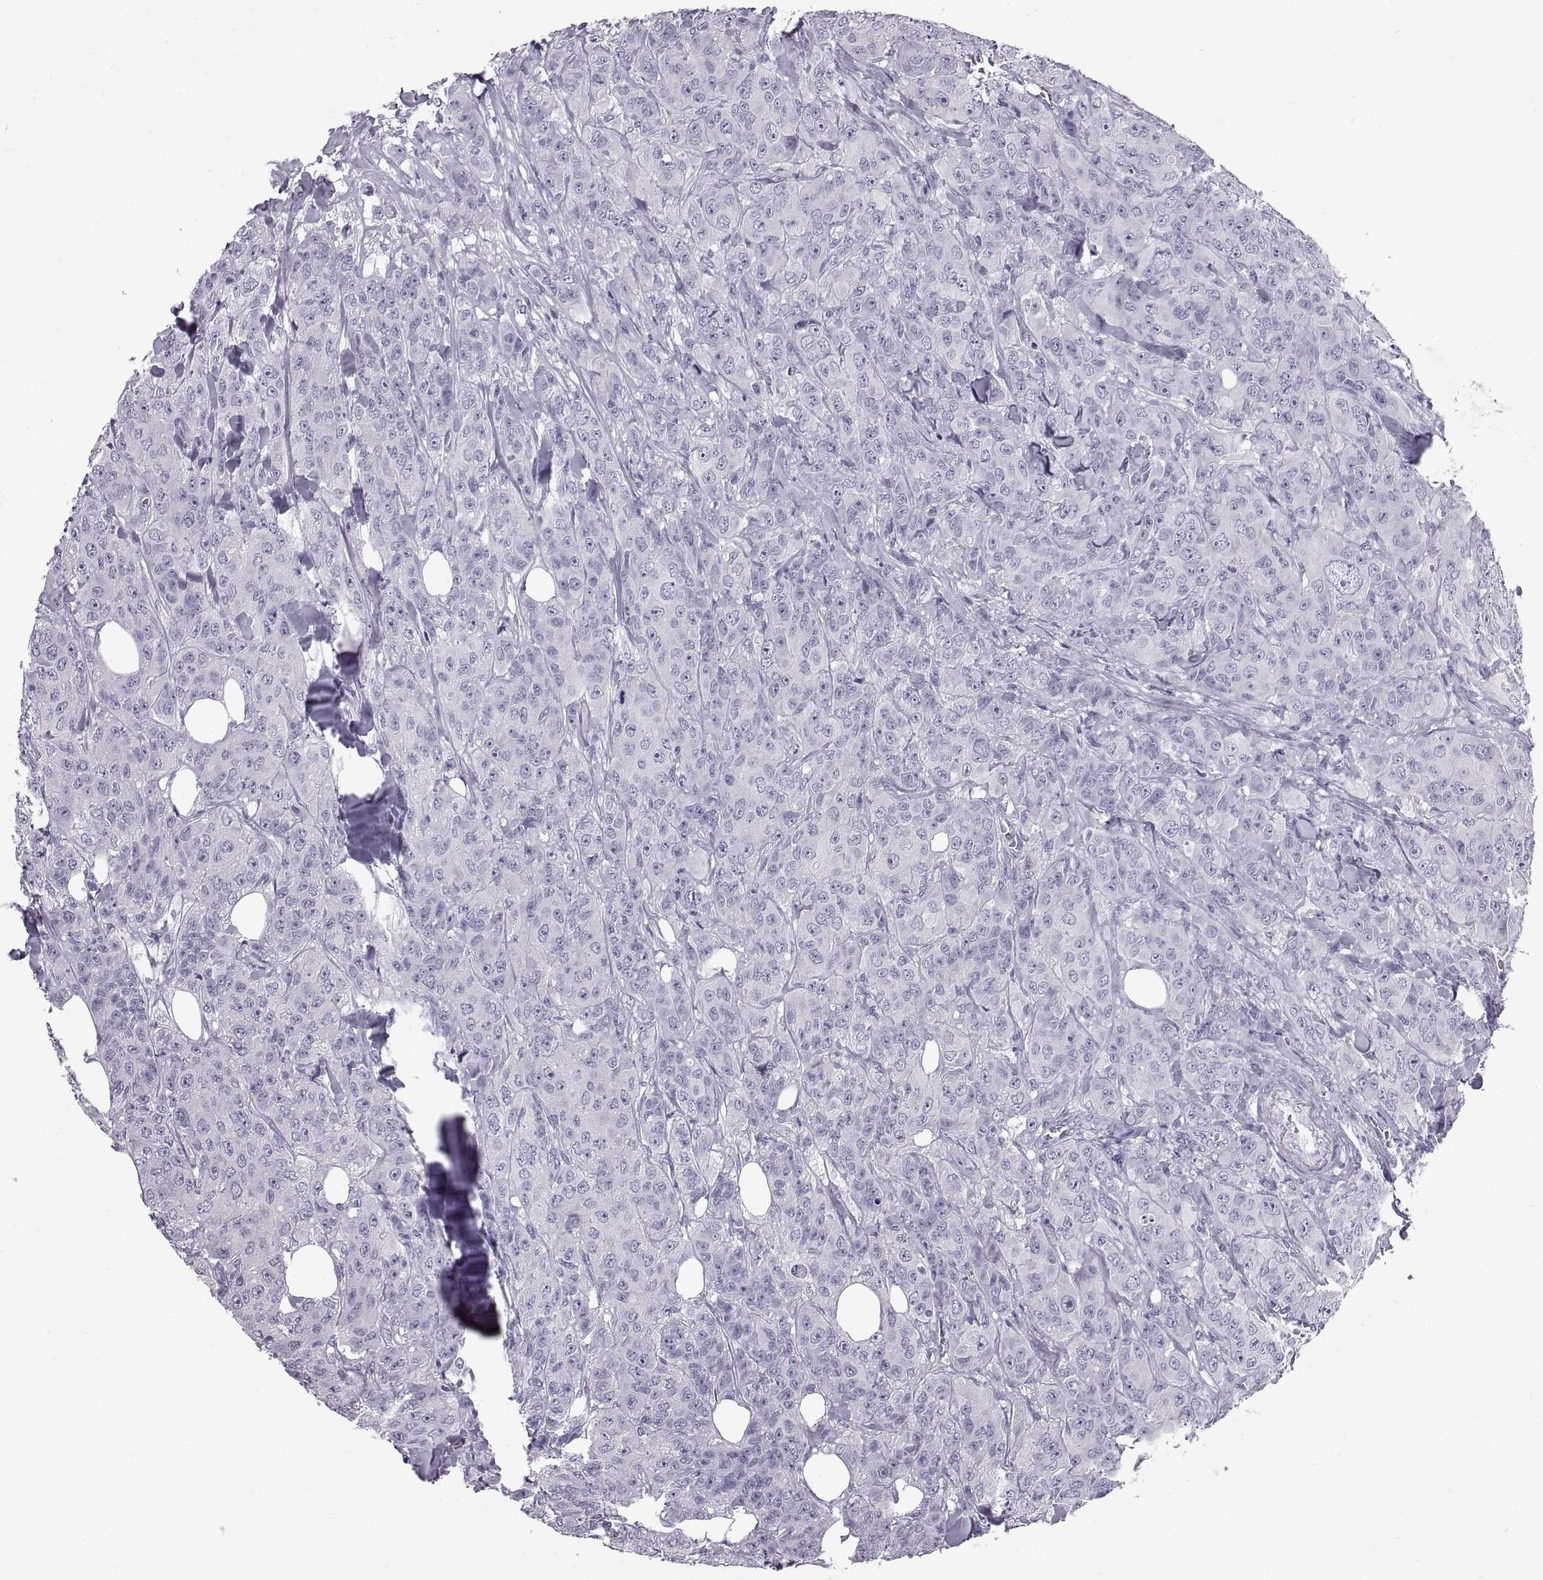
{"staining": {"intensity": "negative", "quantity": "none", "location": "none"}, "tissue": "breast cancer", "cell_type": "Tumor cells", "image_type": "cancer", "snomed": [{"axis": "morphology", "description": "Duct carcinoma"}, {"axis": "topography", "description": "Breast"}], "caption": "There is no significant expression in tumor cells of breast cancer (infiltrating ductal carcinoma). (Stains: DAB (3,3'-diaminobenzidine) IHC with hematoxylin counter stain, Microscopy: brightfield microscopy at high magnification).", "gene": "WFDC8", "patient": {"sex": "female", "age": 43}}